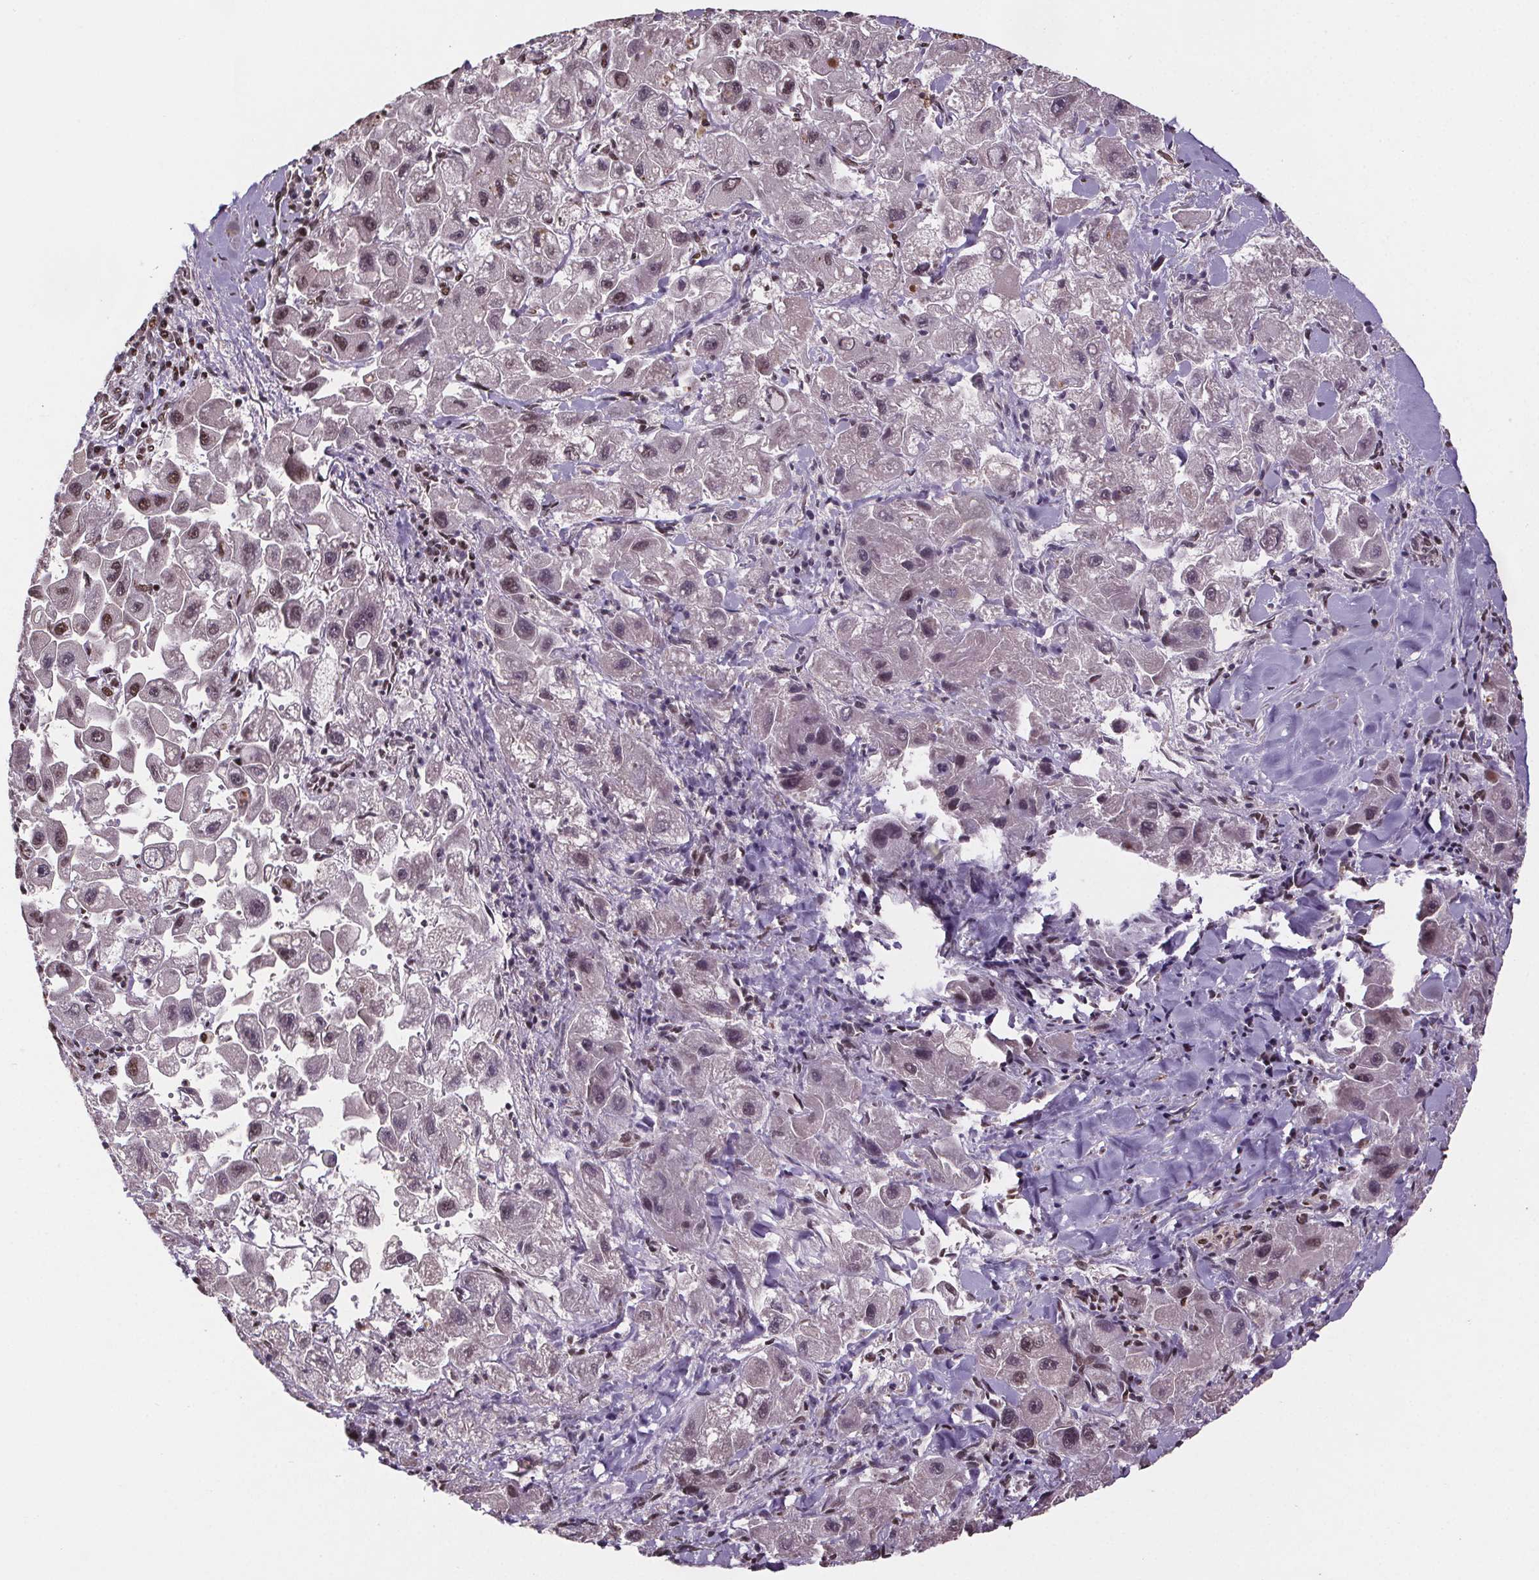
{"staining": {"intensity": "moderate", "quantity": "<25%", "location": "nuclear"}, "tissue": "liver cancer", "cell_type": "Tumor cells", "image_type": "cancer", "snomed": [{"axis": "morphology", "description": "Carcinoma, Hepatocellular, NOS"}, {"axis": "topography", "description": "Liver"}], "caption": "A micrograph of human hepatocellular carcinoma (liver) stained for a protein exhibits moderate nuclear brown staining in tumor cells. (DAB IHC, brown staining for protein, blue staining for nuclei).", "gene": "JARID2", "patient": {"sex": "male", "age": 24}}